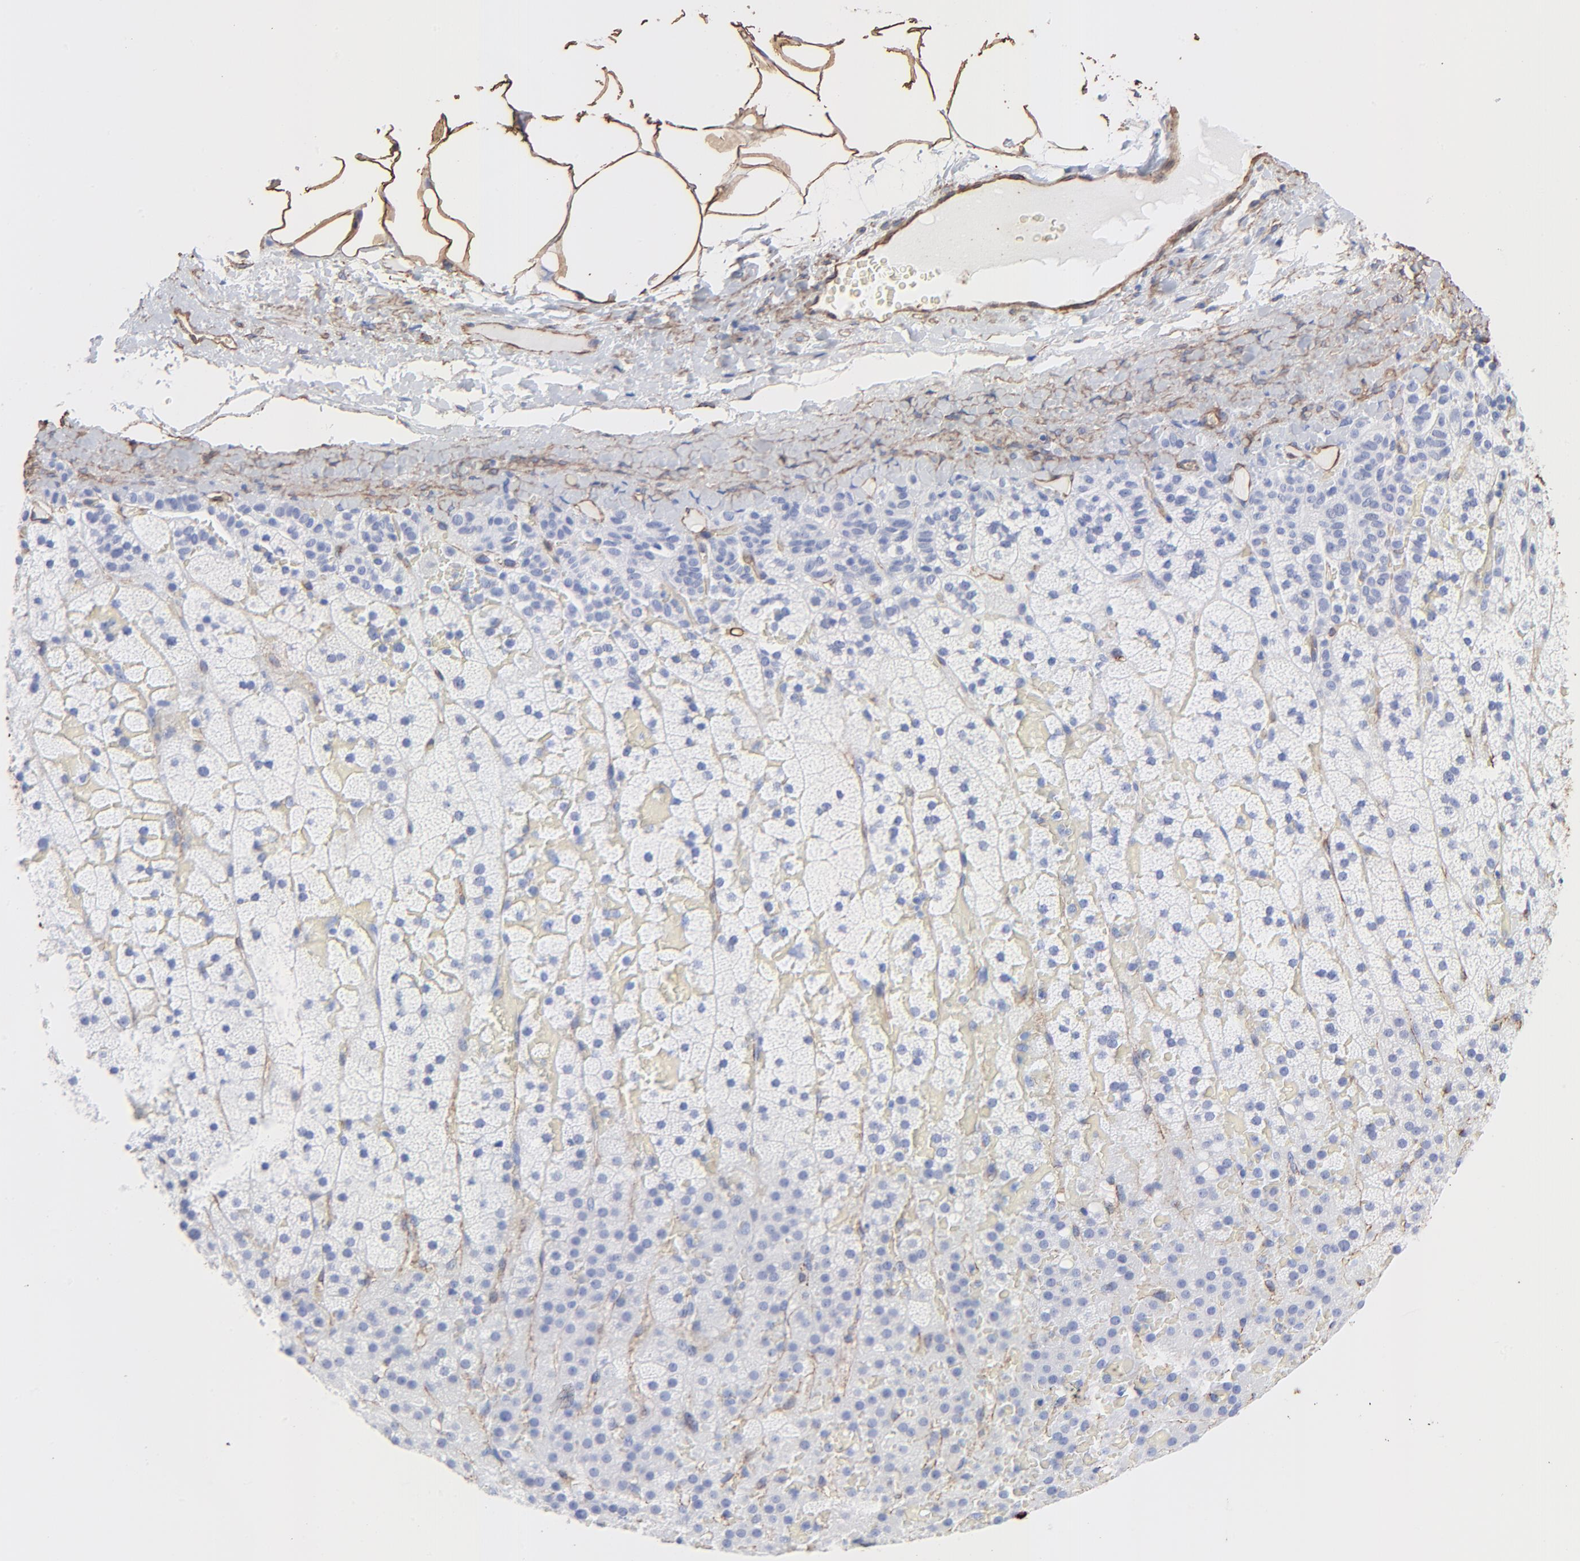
{"staining": {"intensity": "negative", "quantity": "none", "location": "none"}, "tissue": "adrenal gland", "cell_type": "Glandular cells", "image_type": "normal", "snomed": [{"axis": "morphology", "description": "Normal tissue, NOS"}, {"axis": "topography", "description": "Adrenal gland"}], "caption": "A high-resolution histopathology image shows immunohistochemistry staining of unremarkable adrenal gland, which displays no significant staining in glandular cells. (DAB (3,3'-diaminobenzidine) immunohistochemistry (IHC), high magnification).", "gene": "CAV1", "patient": {"sex": "male", "age": 35}}